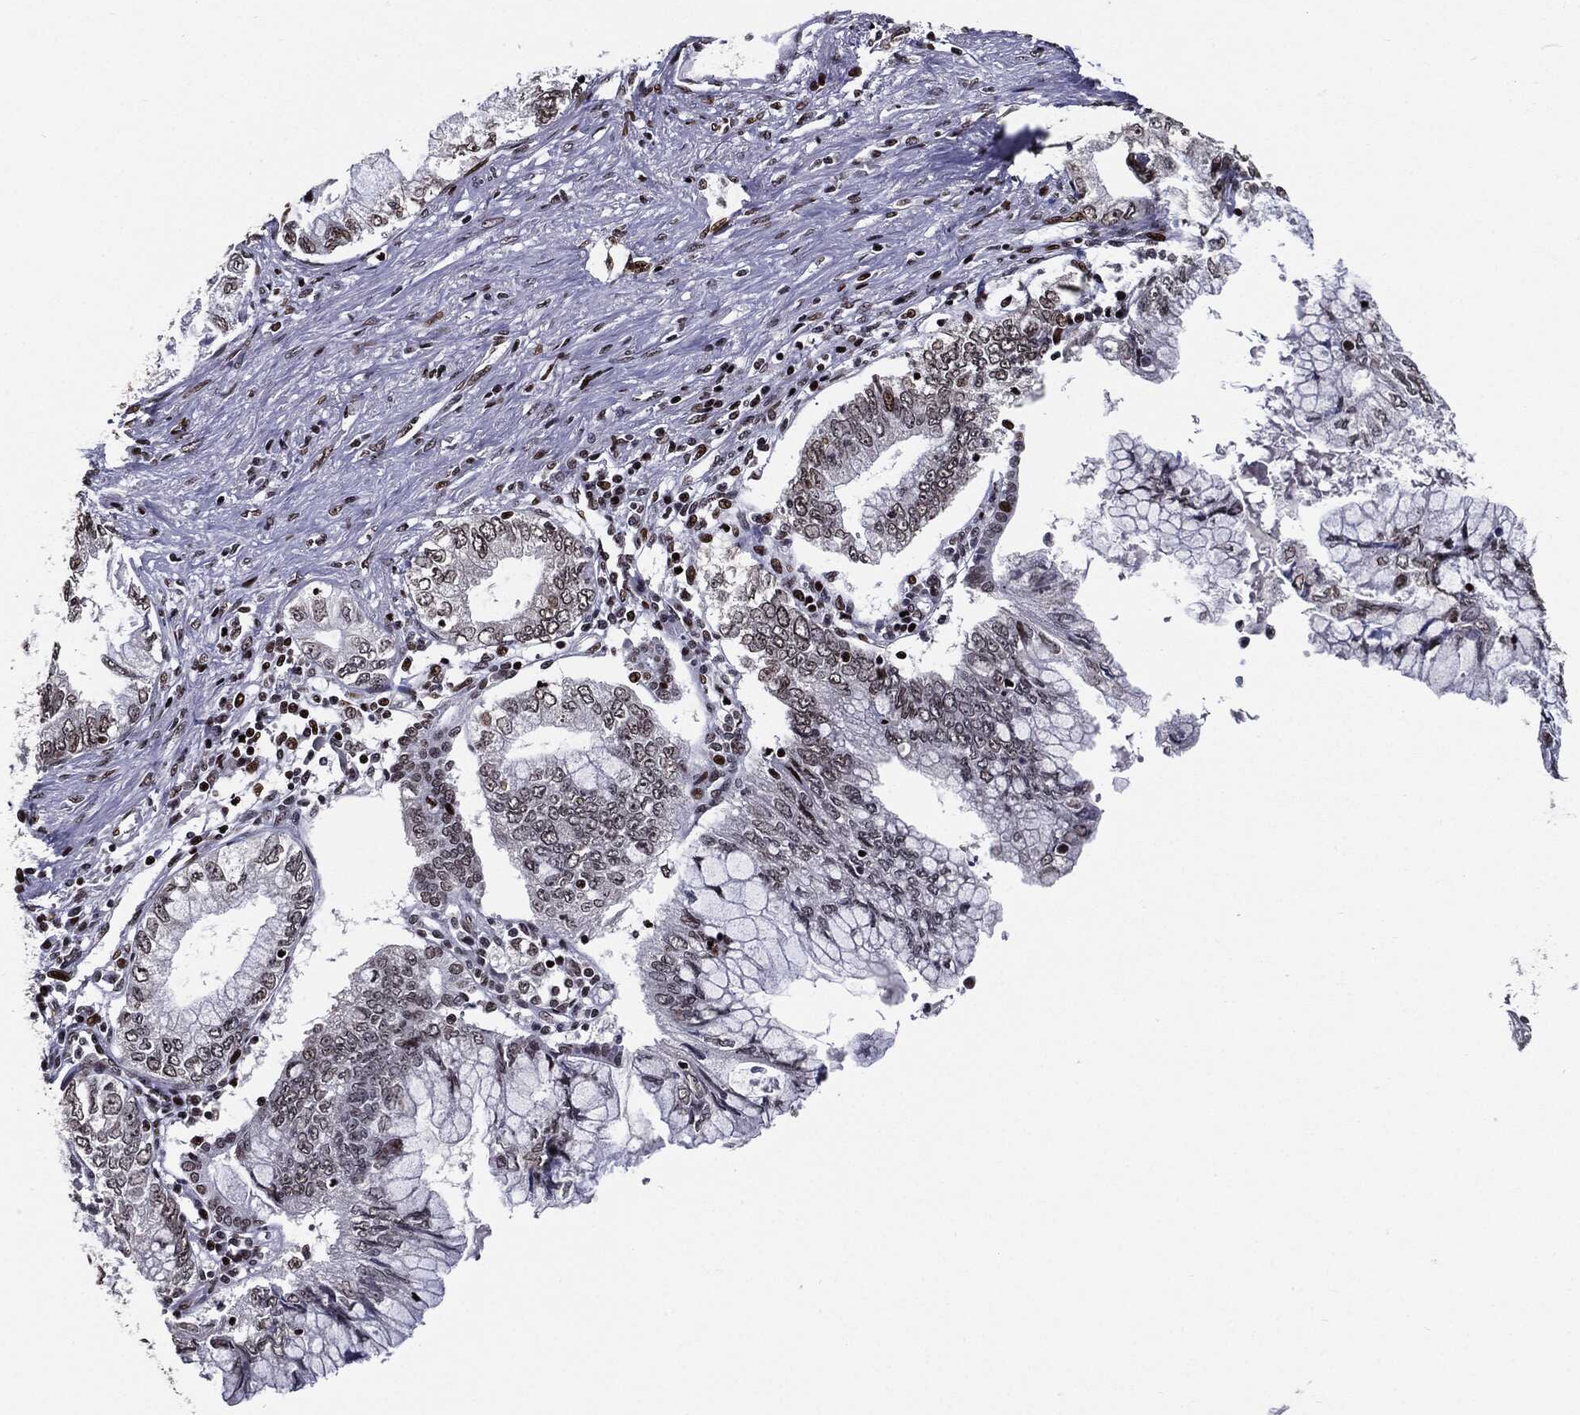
{"staining": {"intensity": "moderate", "quantity": "<25%", "location": "nuclear"}, "tissue": "pancreatic cancer", "cell_type": "Tumor cells", "image_type": "cancer", "snomed": [{"axis": "morphology", "description": "Adenocarcinoma, NOS"}, {"axis": "topography", "description": "Pancreas"}], "caption": "The photomicrograph exhibits a brown stain indicating the presence of a protein in the nuclear of tumor cells in pancreatic cancer (adenocarcinoma).", "gene": "ZFP91", "patient": {"sex": "female", "age": 73}}